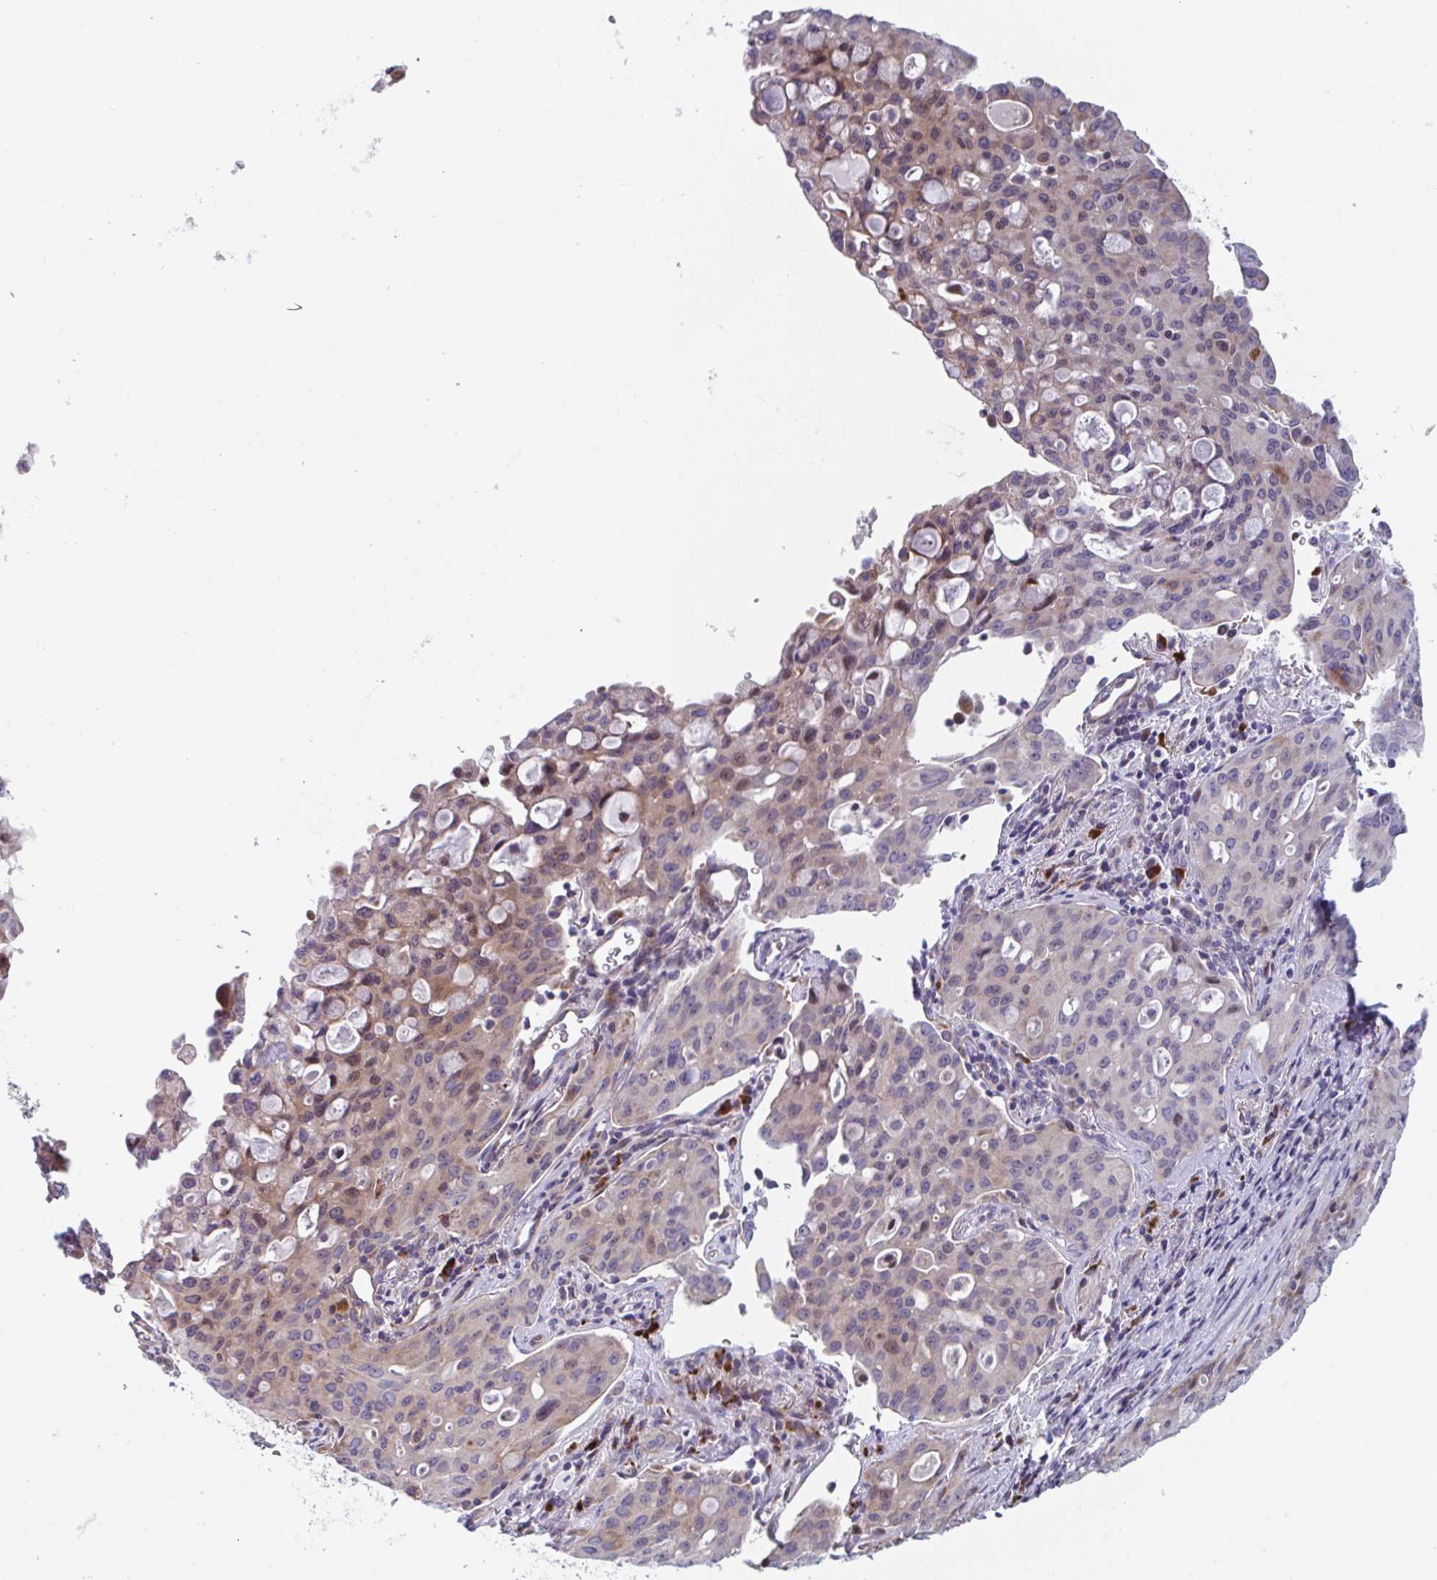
{"staining": {"intensity": "weak", "quantity": "25%-75%", "location": "cytoplasmic/membranous"}, "tissue": "lung cancer", "cell_type": "Tumor cells", "image_type": "cancer", "snomed": [{"axis": "morphology", "description": "Adenocarcinoma, NOS"}, {"axis": "topography", "description": "Lung"}], "caption": "Immunohistochemistry (IHC) of human adenocarcinoma (lung) reveals low levels of weak cytoplasmic/membranous staining in about 25%-75% of tumor cells. (DAB IHC with brightfield microscopy, high magnification).", "gene": "DUXA", "patient": {"sex": "female", "age": 44}}